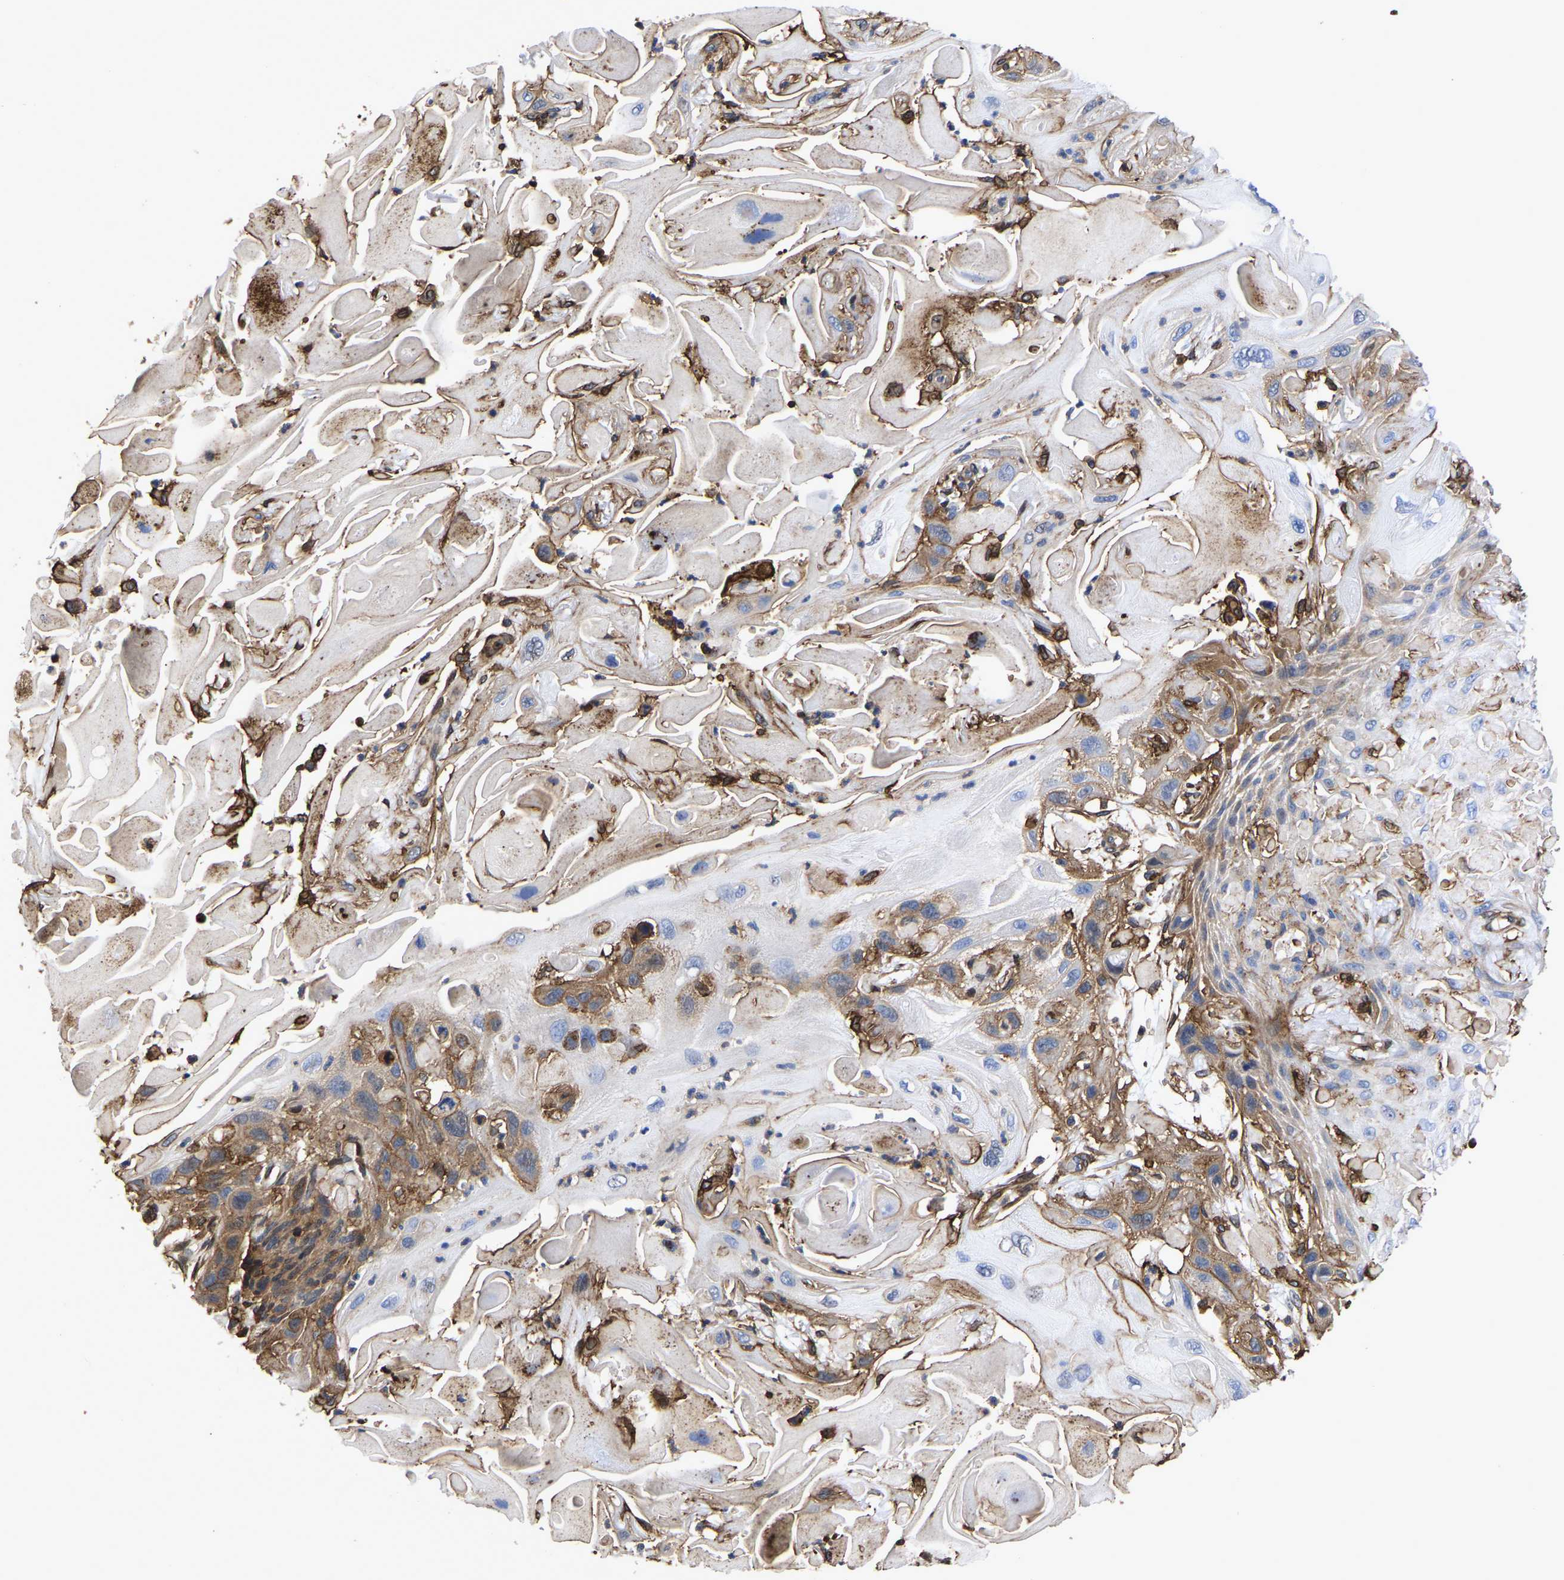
{"staining": {"intensity": "moderate", "quantity": "<25%", "location": "cytoplasmic/membranous"}, "tissue": "skin cancer", "cell_type": "Tumor cells", "image_type": "cancer", "snomed": [{"axis": "morphology", "description": "Squamous cell carcinoma, NOS"}, {"axis": "topography", "description": "Skin"}], "caption": "The micrograph displays staining of skin cancer, revealing moderate cytoplasmic/membranous protein positivity (brown color) within tumor cells.", "gene": "LIF", "patient": {"sex": "female", "age": 77}}